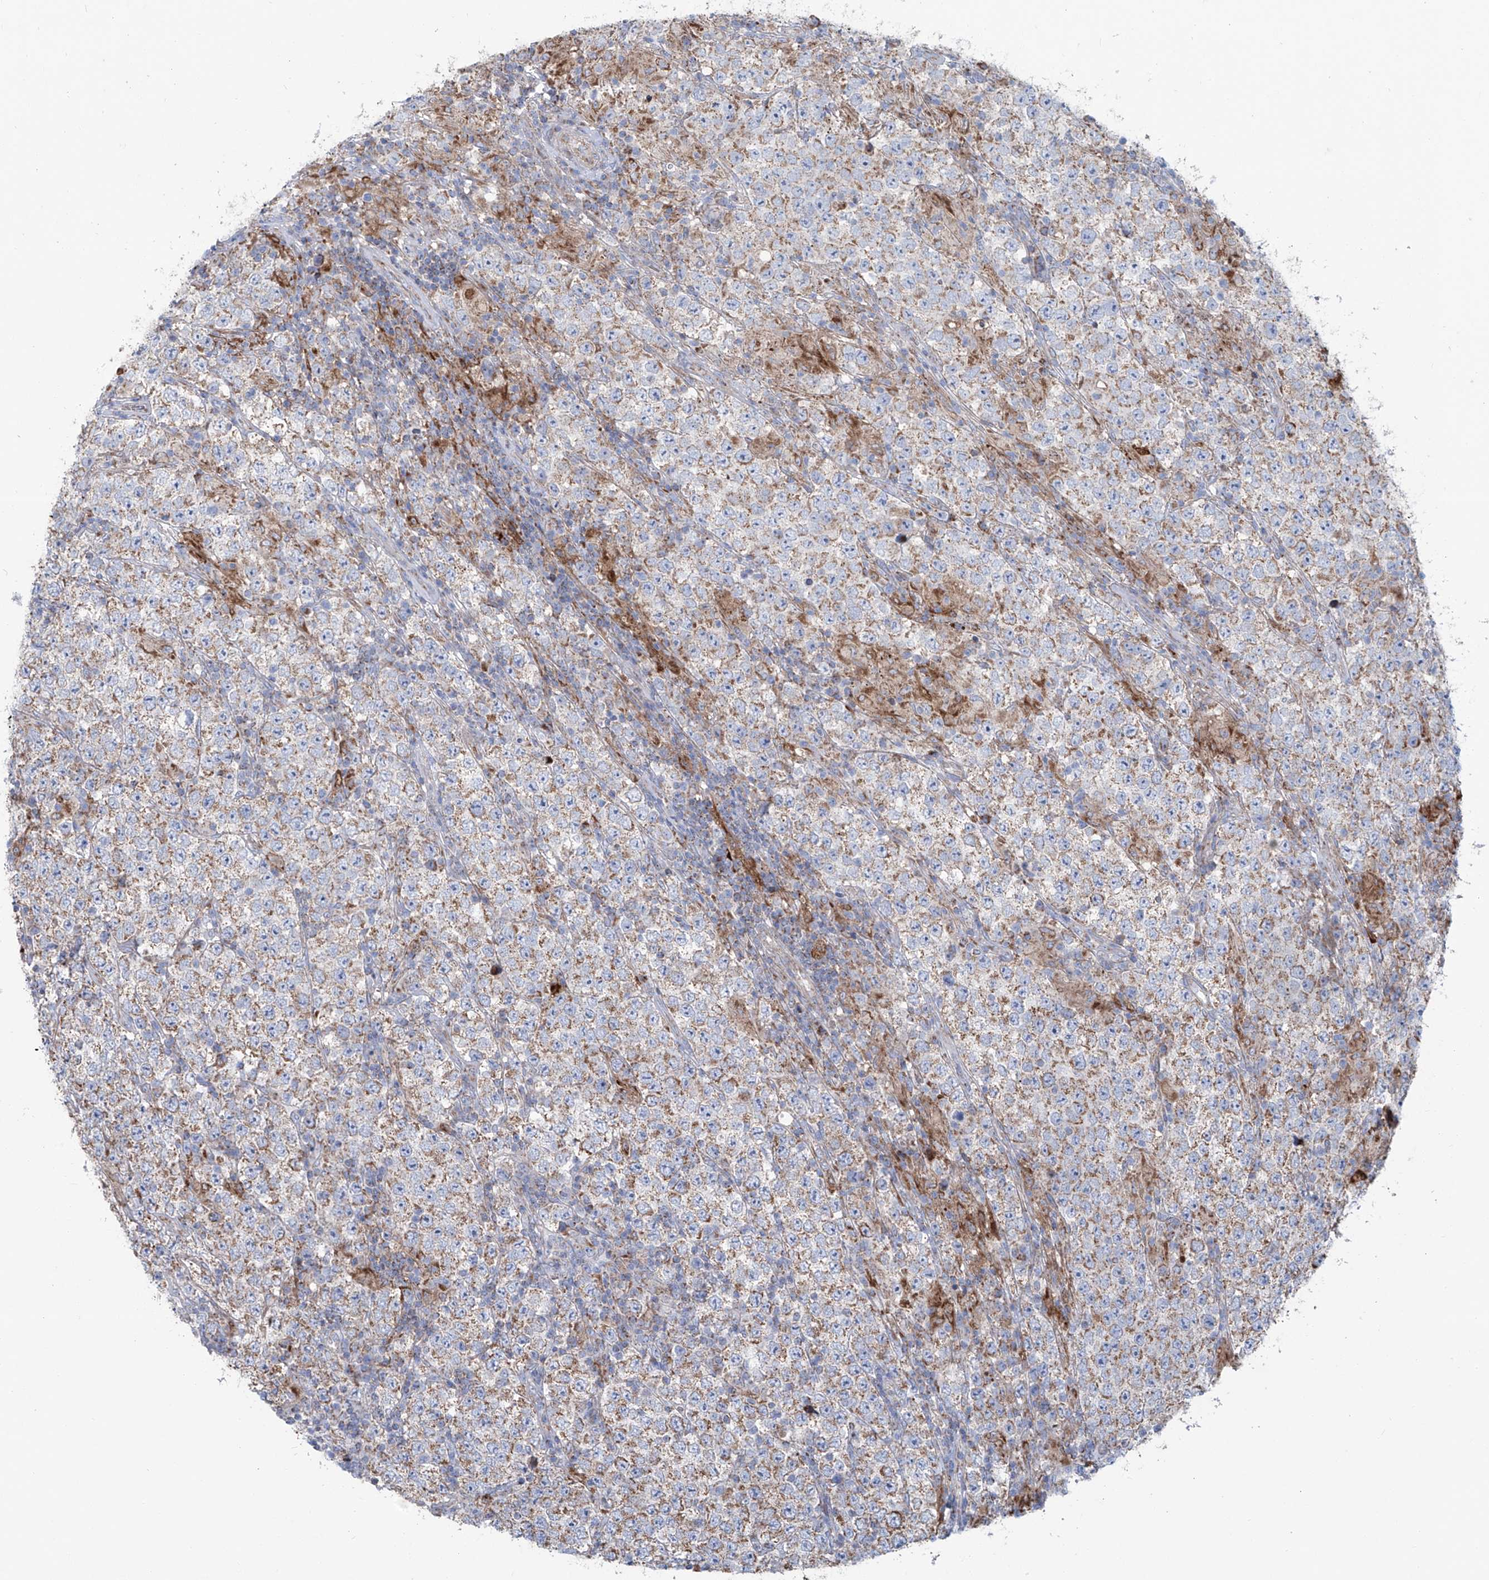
{"staining": {"intensity": "moderate", "quantity": ">75%", "location": "cytoplasmic/membranous"}, "tissue": "testis cancer", "cell_type": "Tumor cells", "image_type": "cancer", "snomed": [{"axis": "morphology", "description": "Normal tissue, NOS"}, {"axis": "morphology", "description": "Urothelial carcinoma, High grade"}, {"axis": "morphology", "description": "Seminoma, NOS"}, {"axis": "morphology", "description": "Carcinoma, Embryonal, NOS"}, {"axis": "topography", "description": "Urinary bladder"}, {"axis": "topography", "description": "Testis"}], "caption": "High-magnification brightfield microscopy of testis embryonal carcinoma stained with DAB (brown) and counterstained with hematoxylin (blue). tumor cells exhibit moderate cytoplasmic/membranous staining is identified in about>75% of cells.", "gene": "ALDH6A1", "patient": {"sex": "male", "age": 41}}